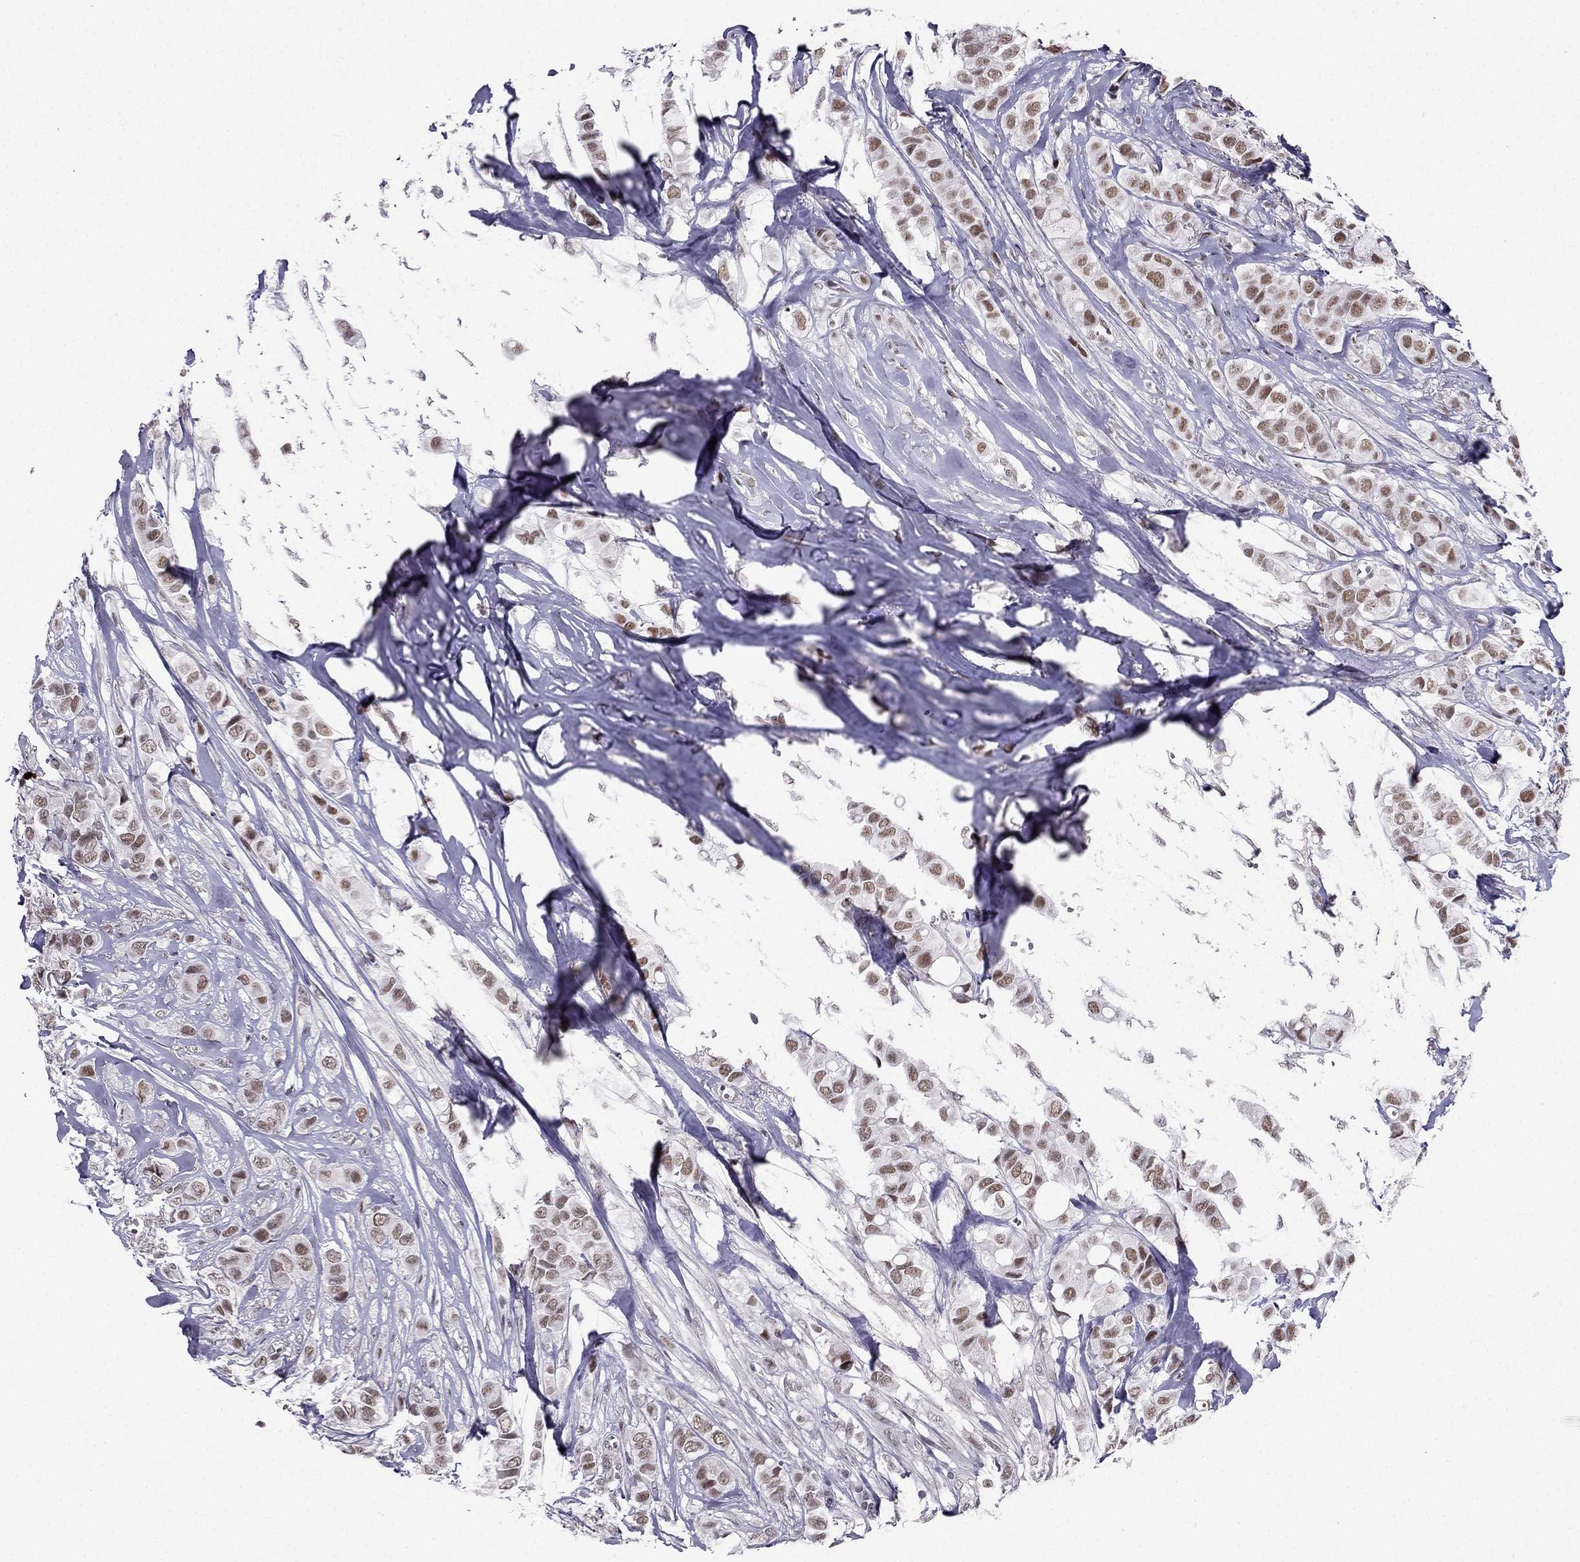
{"staining": {"intensity": "moderate", "quantity": "25%-75%", "location": "nuclear"}, "tissue": "breast cancer", "cell_type": "Tumor cells", "image_type": "cancer", "snomed": [{"axis": "morphology", "description": "Duct carcinoma"}, {"axis": "topography", "description": "Breast"}], "caption": "Protein expression analysis of breast cancer demonstrates moderate nuclear positivity in about 25%-75% of tumor cells.", "gene": "RPRD2", "patient": {"sex": "female", "age": 85}}